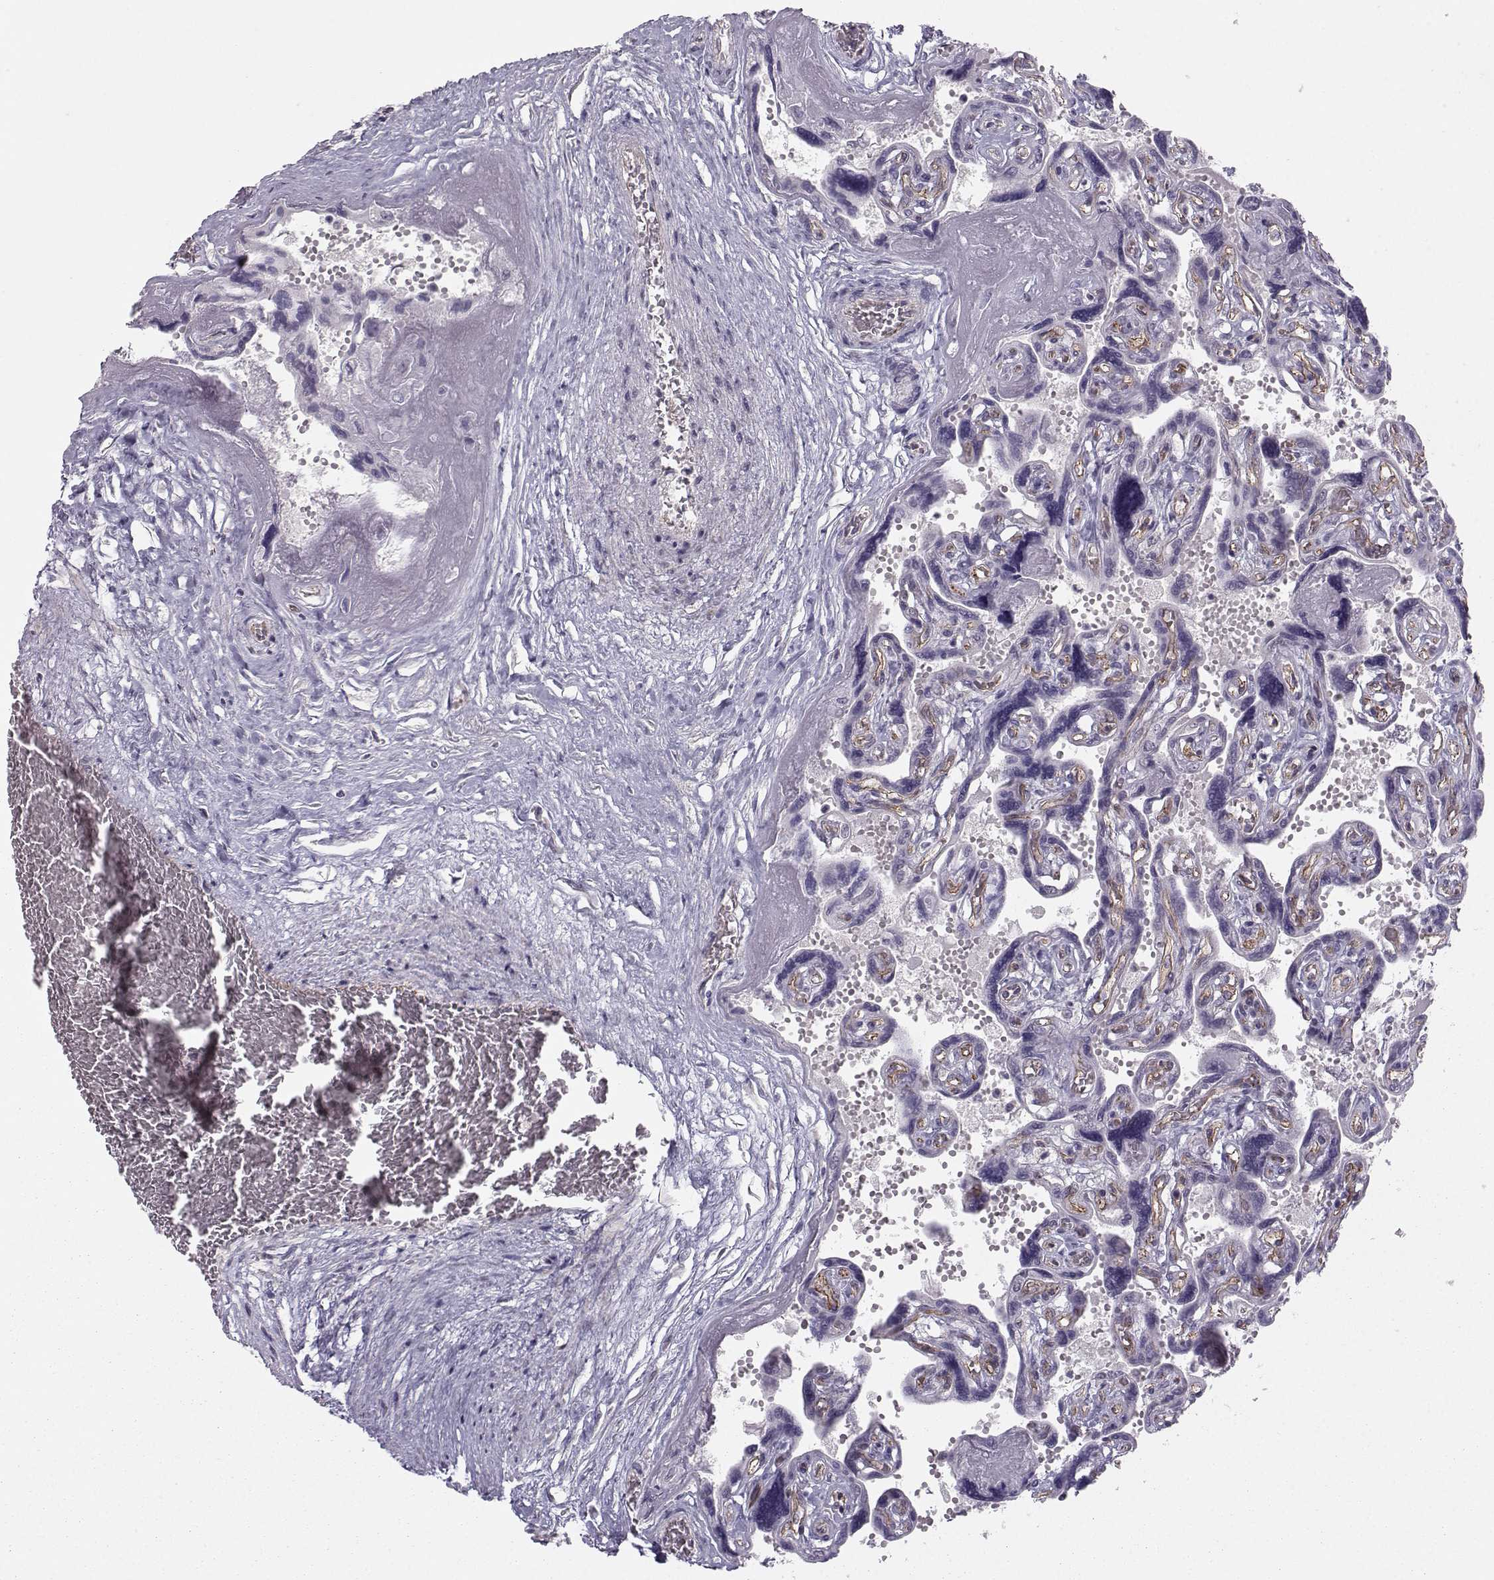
{"staining": {"intensity": "negative", "quantity": "none", "location": "none"}, "tissue": "placenta", "cell_type": "Decidual cells", "image_type": "normal", "snomed": [{"axis": "morphology", "description": "Normal tissue, NOS"}, {"axis": "topography", "description": "Placenta"}], "caption": "The histopathology image reveals no staining of decidual cells in unremarkable placenta.", "gene": "MAST1", "patient": {"sex": "female", "age": 32}}